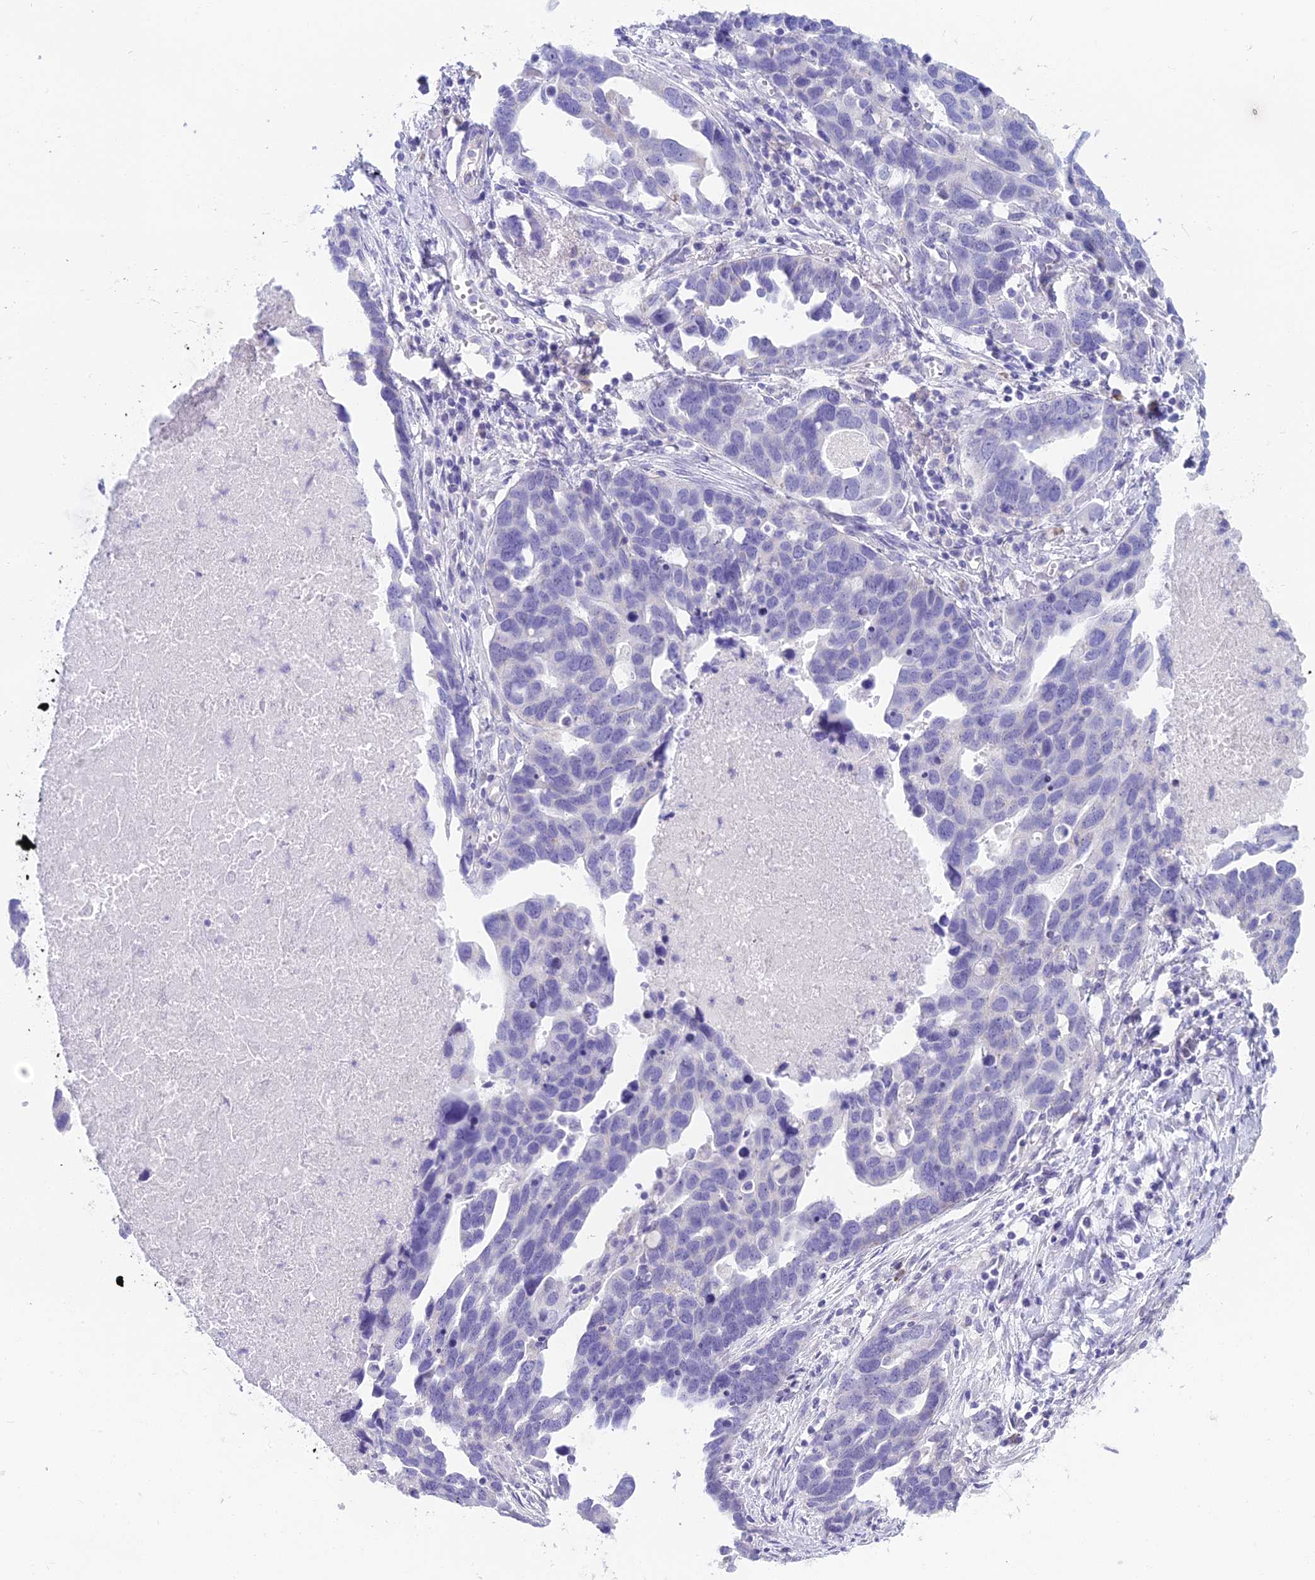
{"staining": {"intensity": "negative", "quantity": "none", "location": "none"}, "tissue": "ovarian cancer", "cell_type": "Tumor cells", "image_type": "cancer", "snomed": [{"axis": "morphology", "description": "Cystadenocarcinoma, serous, NOS"}, {"axis": "topography", "description": "Ovary"}], "caption": "Tumor cells show no significant expression in ovarian cancer.", "gene": "CGB2", "patient": {"sex": "female", "age": 54}}